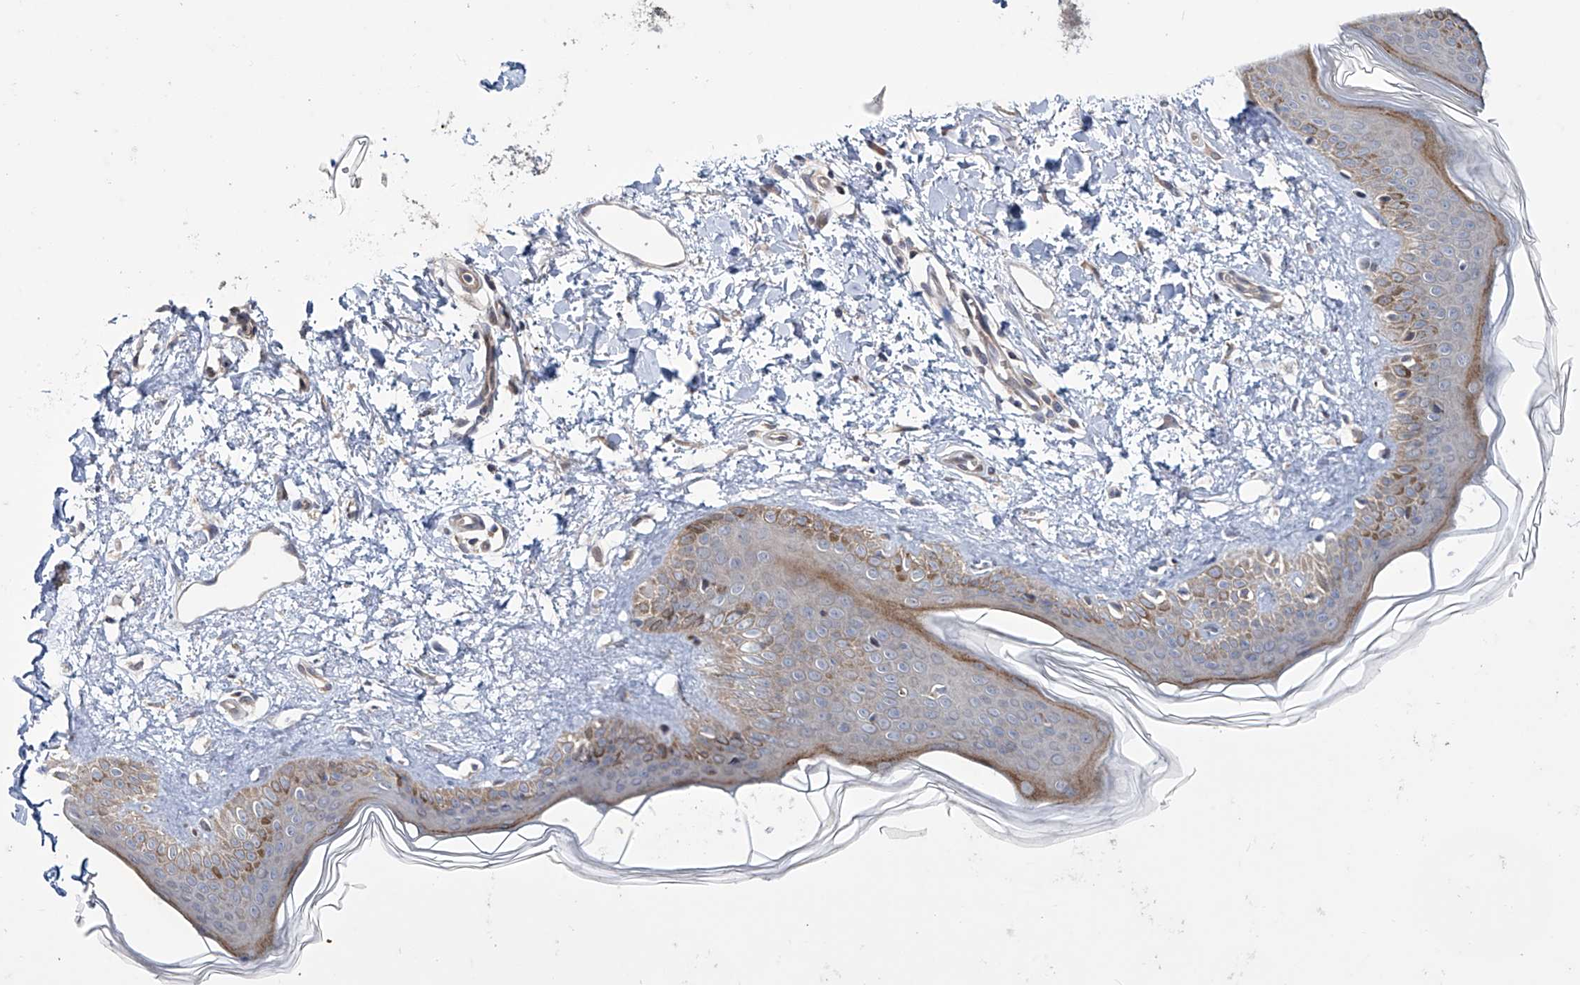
{"staining": {"intensity": "weak", "quantity": ">75%", "location": "cytoplasmic/membranous"}, "tissue": "skin", "cell_type": "Fibroblasts", "image_type": "normal", "snomed": [{"axis": "morphology", "description": "Normal tissue, NOS"}, {"axis": "topography", "description": "Skin"}], "caption": "DAB immunohistochemical staining of normal skin exhibits weak cytoplasmic/membranous protein positivity in about >75% of fibroblasts.", "gene": "TRIM60", "patient": {"sex": "female", "age": 58}}